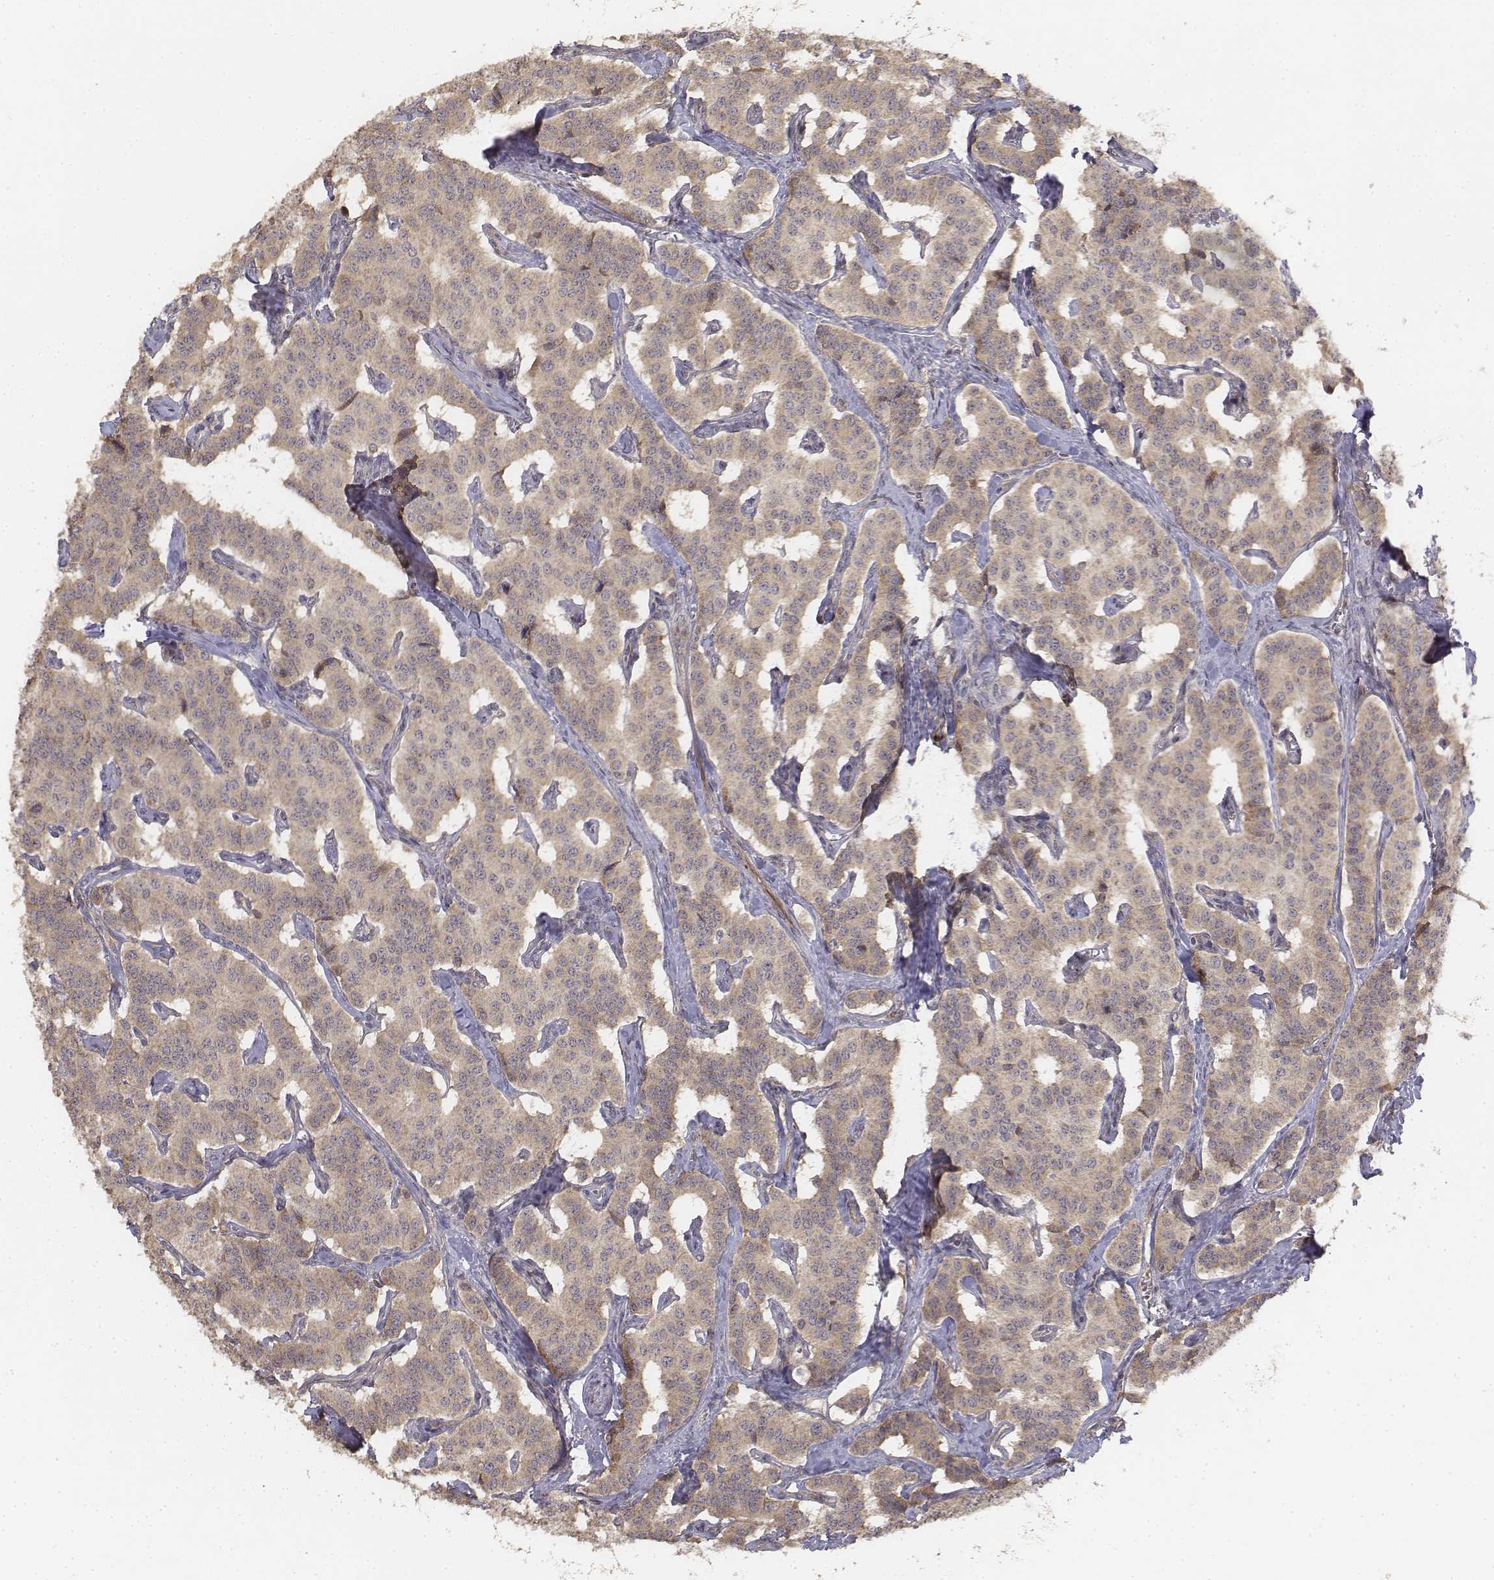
{"staining": {"intensity": "weak", "quantity": ">75%", "location": "cytoplasmic/membranous"}, "tissue": "carcinoid", "cell_type": "Tumor cells", "image_type": "cancer", "snomed": [{"axis": "morphology", "description": "Carcinoid, malignant, NOS"}, {"axis": "topography", "description": "Lung"}], "caption": "Immunohistochemical staining of carcinoid shows low levels of weak cytoplasmic/membranous protein expression in about >75% of tumor cells. (Stains: DAB in brown, nuclei in blue, Microscopy: brightfield microscopy at high magnification).", "gene": "FBXO21", "patient": {"sex": "female", "age": 46}}